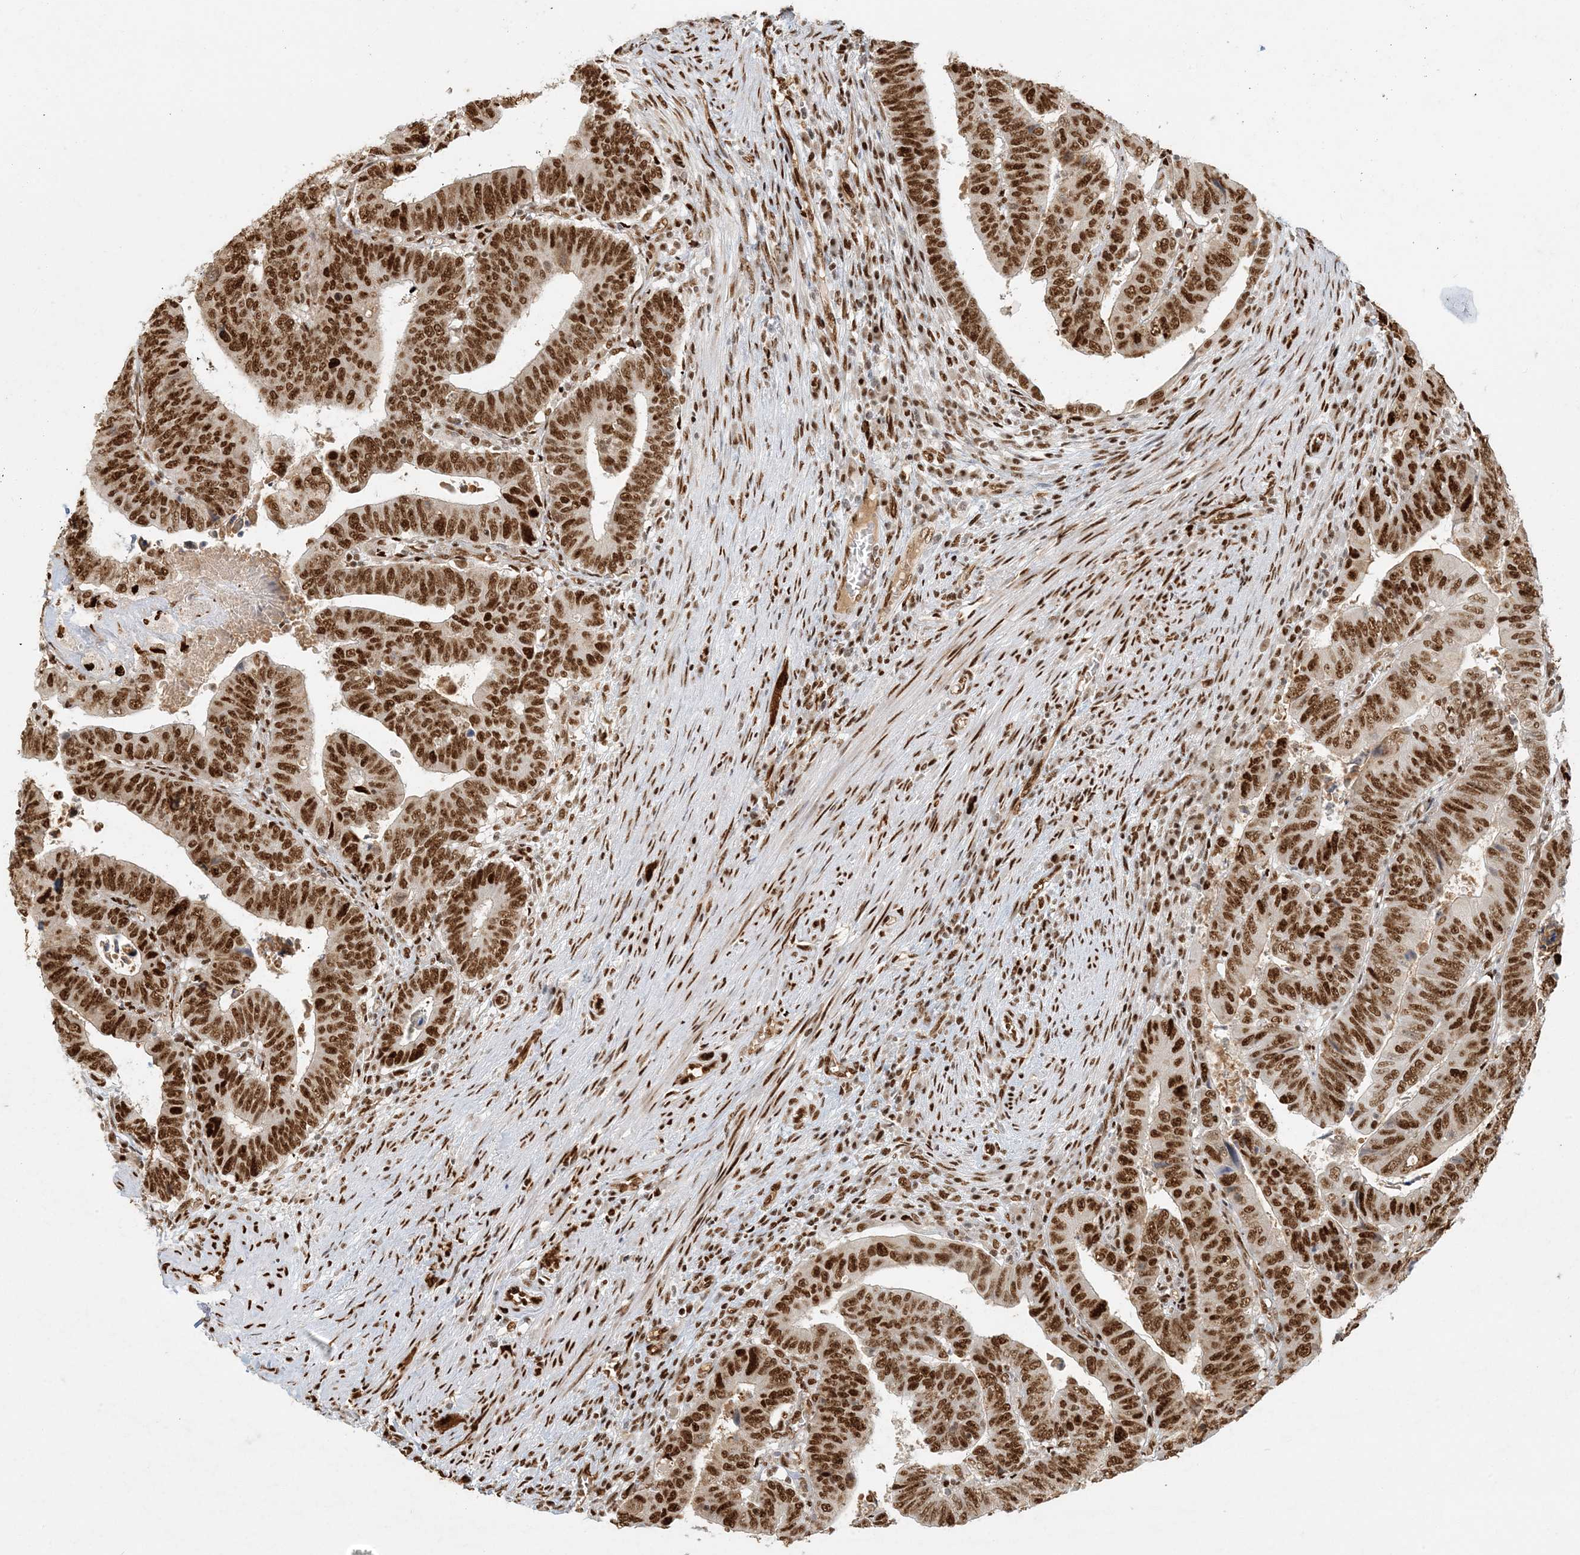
{"staining": {"intensity": "strong", "quantity": ">75%", "location": "nuclear"}, "tissue": "colorectal cancer", "cell_type": "Tumor cells", "image_type": "cancer", "snomed": [{"axis": "morphology", "description": "Normal tissue, NOS"}, {"axis": "morphology", "description": "Adenocarcinoma, NOS"}, {"axis": "topography", "description": "Rectum"}], "caption": "Tumor cells exhibit high levels of strong nuclear positivity in approximately >75% of cells in colorectal adenocarcinoma. Nuclei are stained in blue.", "gene": "CKS2", "patient": {"sex": "female", "age": 65}}